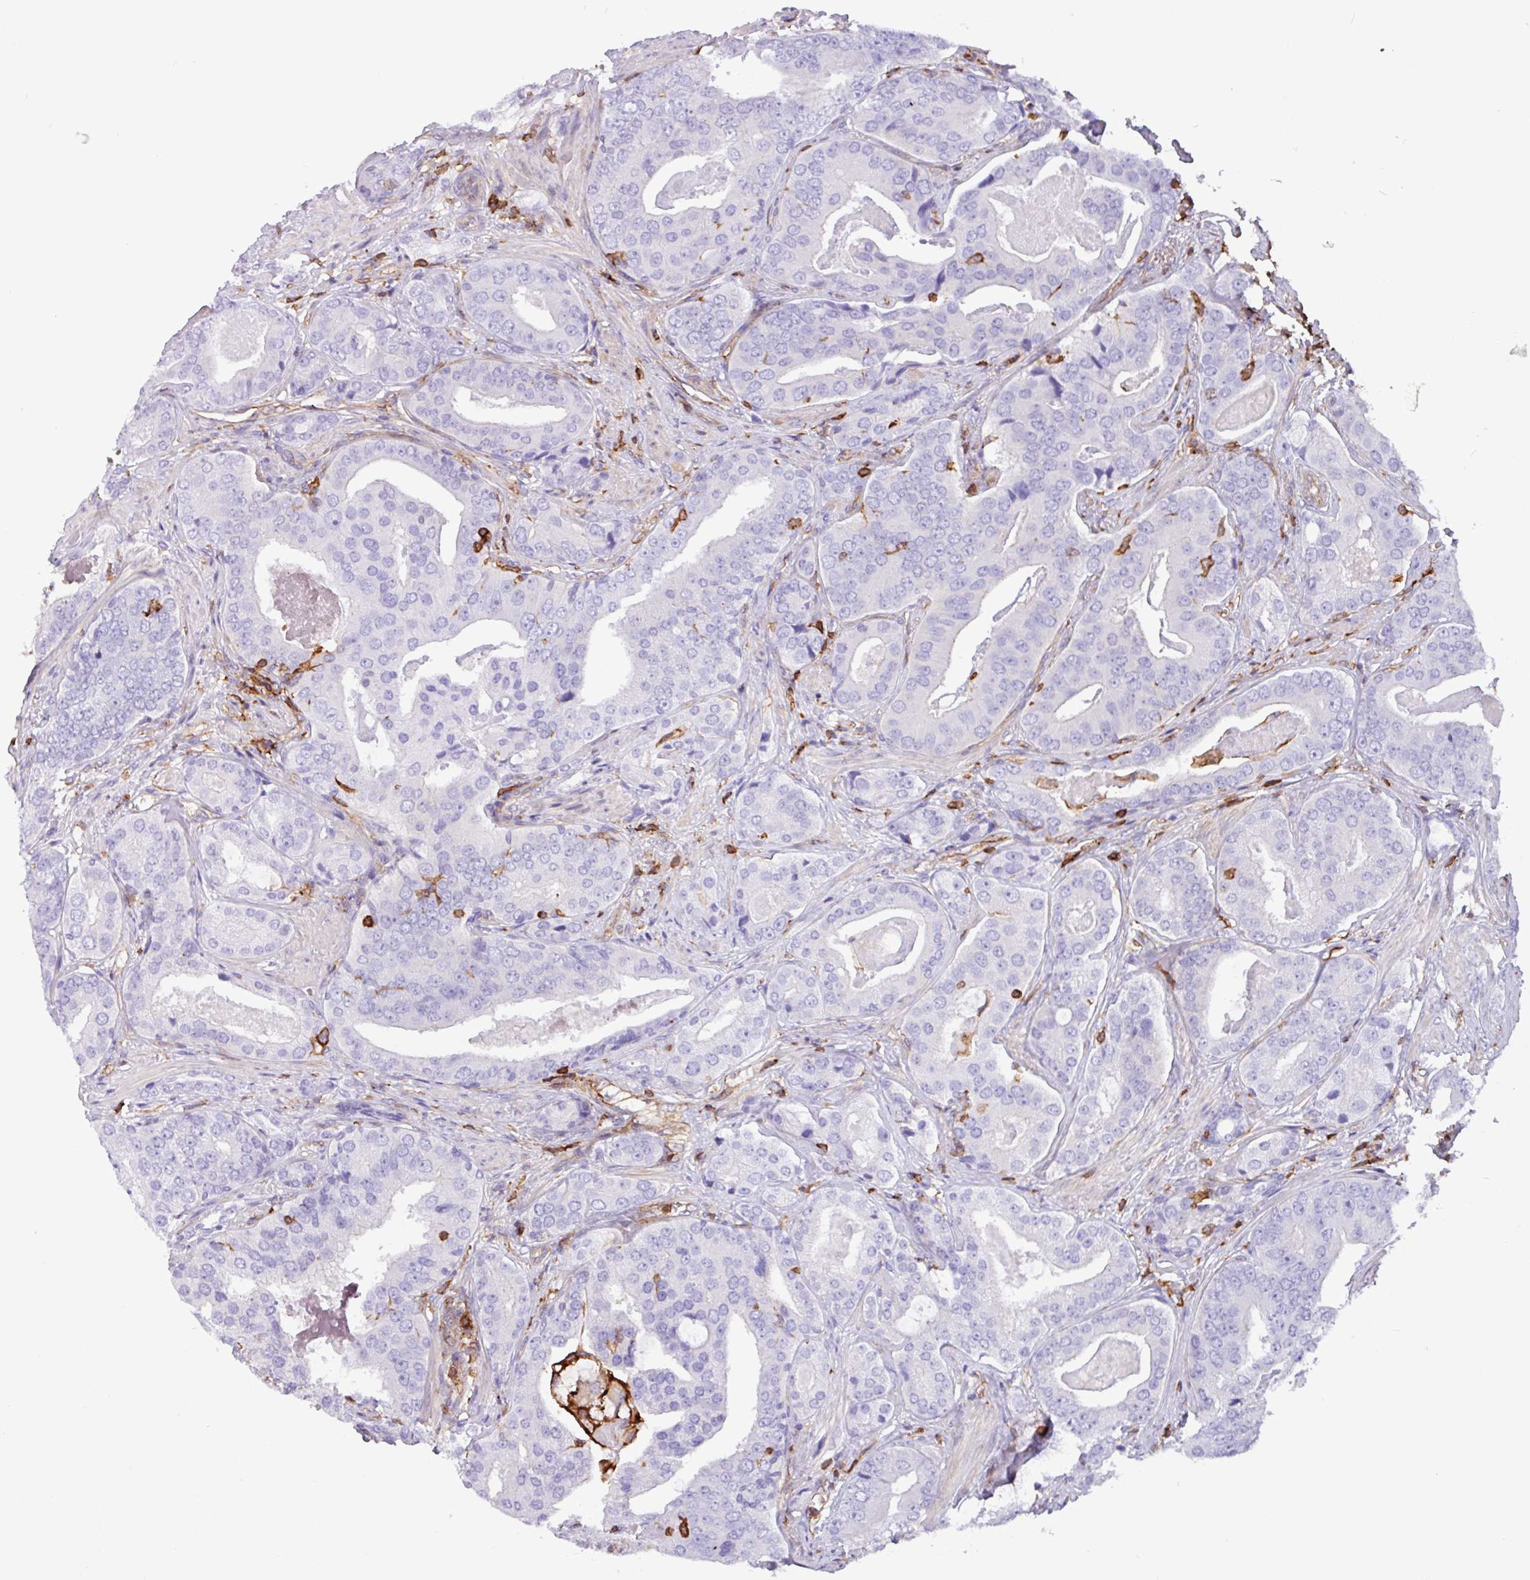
{"staining": {"intensity": "negative", "quantity": "none", "location": "none"}, "tissue": "prostate cancer", "cell_type": "Tumor cells", "image_type": "cancer", "snomed": [{"axis": "morphology", "description": "Adenocarcinoma, High grade"}, {"axis": "topography", "description": "Prostate"}], "caption": "This image is of prostate cancer (high-grade adenocarcinoma) stained with immunohistochemistry (IHC) to label a protein in brown with the nuclei are counter-stained blue. There is no expression in tumor cells. (Stains: DAB immunohistochemistry (IHC) with hematoxylin counter stain, Microscopy: brightfield microscopy at high magnification).", "gene": "PPP1R18", "patient": {"sex": "male", "age": 71}}